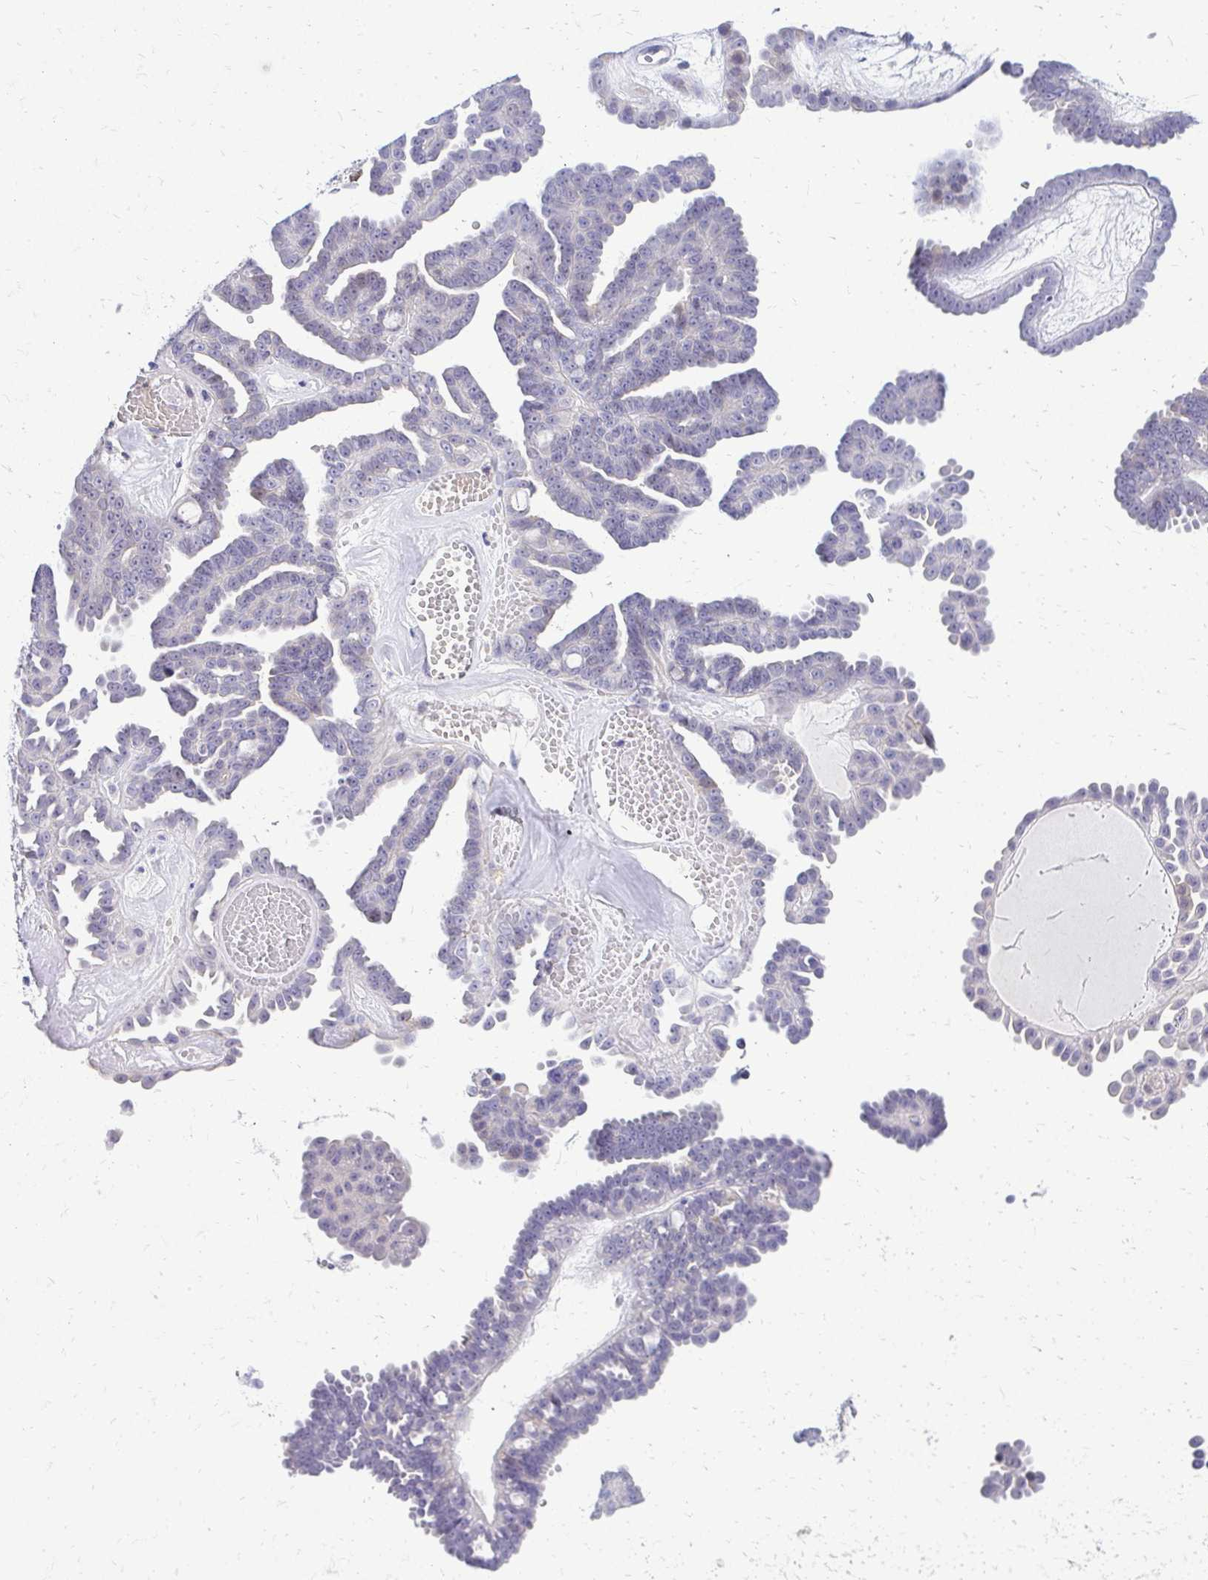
{"staining": {"intensity": "negative", "quantity": "none", "location": "none"}, "tissue": "ovarian cancer", "cell_type": "Tumor cells", "image_type": "cancer", "snomed": [{"axis": "morphology", "description": "Cystadenocarcinoma, serous, NOS"}, {"axis": "topography", "description": "Ovary"}], "caption": "This is an immunohistochemistry photomicrograph of ovarian cancer. There is no staining in tumor cells.", "gene": "ZSWIM9", "patient": {"sex": "female", "age": 71}}